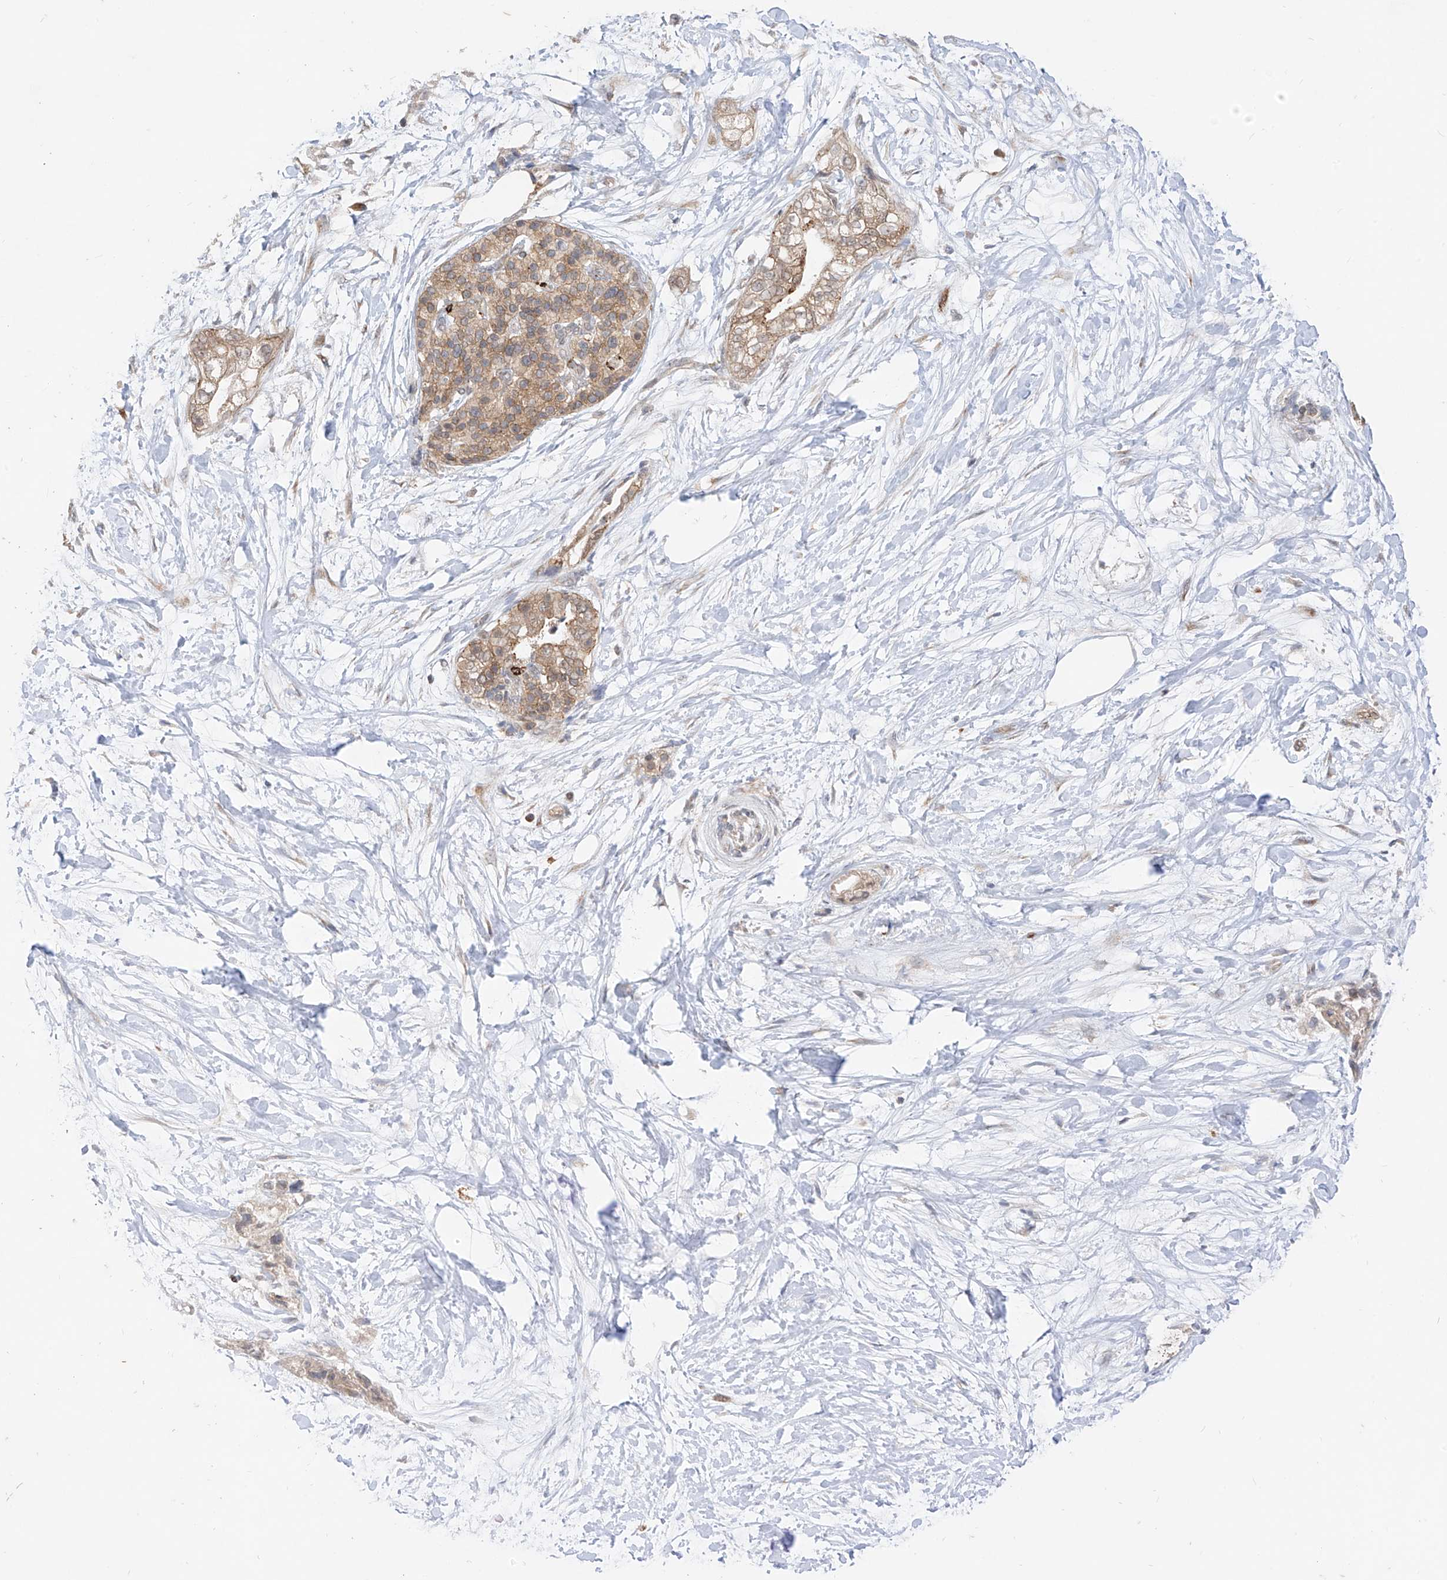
{"staining": {"intensity": "moderate", "quantity": ">75%", "location": "cytoplasmic/membranous"}, "tissue": "pancreatic cancer", "cell_type": "Tumor cells", "image_type": "cancer", "snomed": [{"axis": "morphology", "description": "Adenocarcinoma, NOS"}, {"axis": "topography", "description": "Pancreas"}], "caption": "An immunohistochemistry (IHC) micrograph of tumor tissue is shown. Protein staining in brown labels moderate cytoplasmic/membranous positivity in pancreatic adenocarcinoma within tumor cells.", "gene": "MTUS2", "patient": {"sex": "male", "age": 68}}